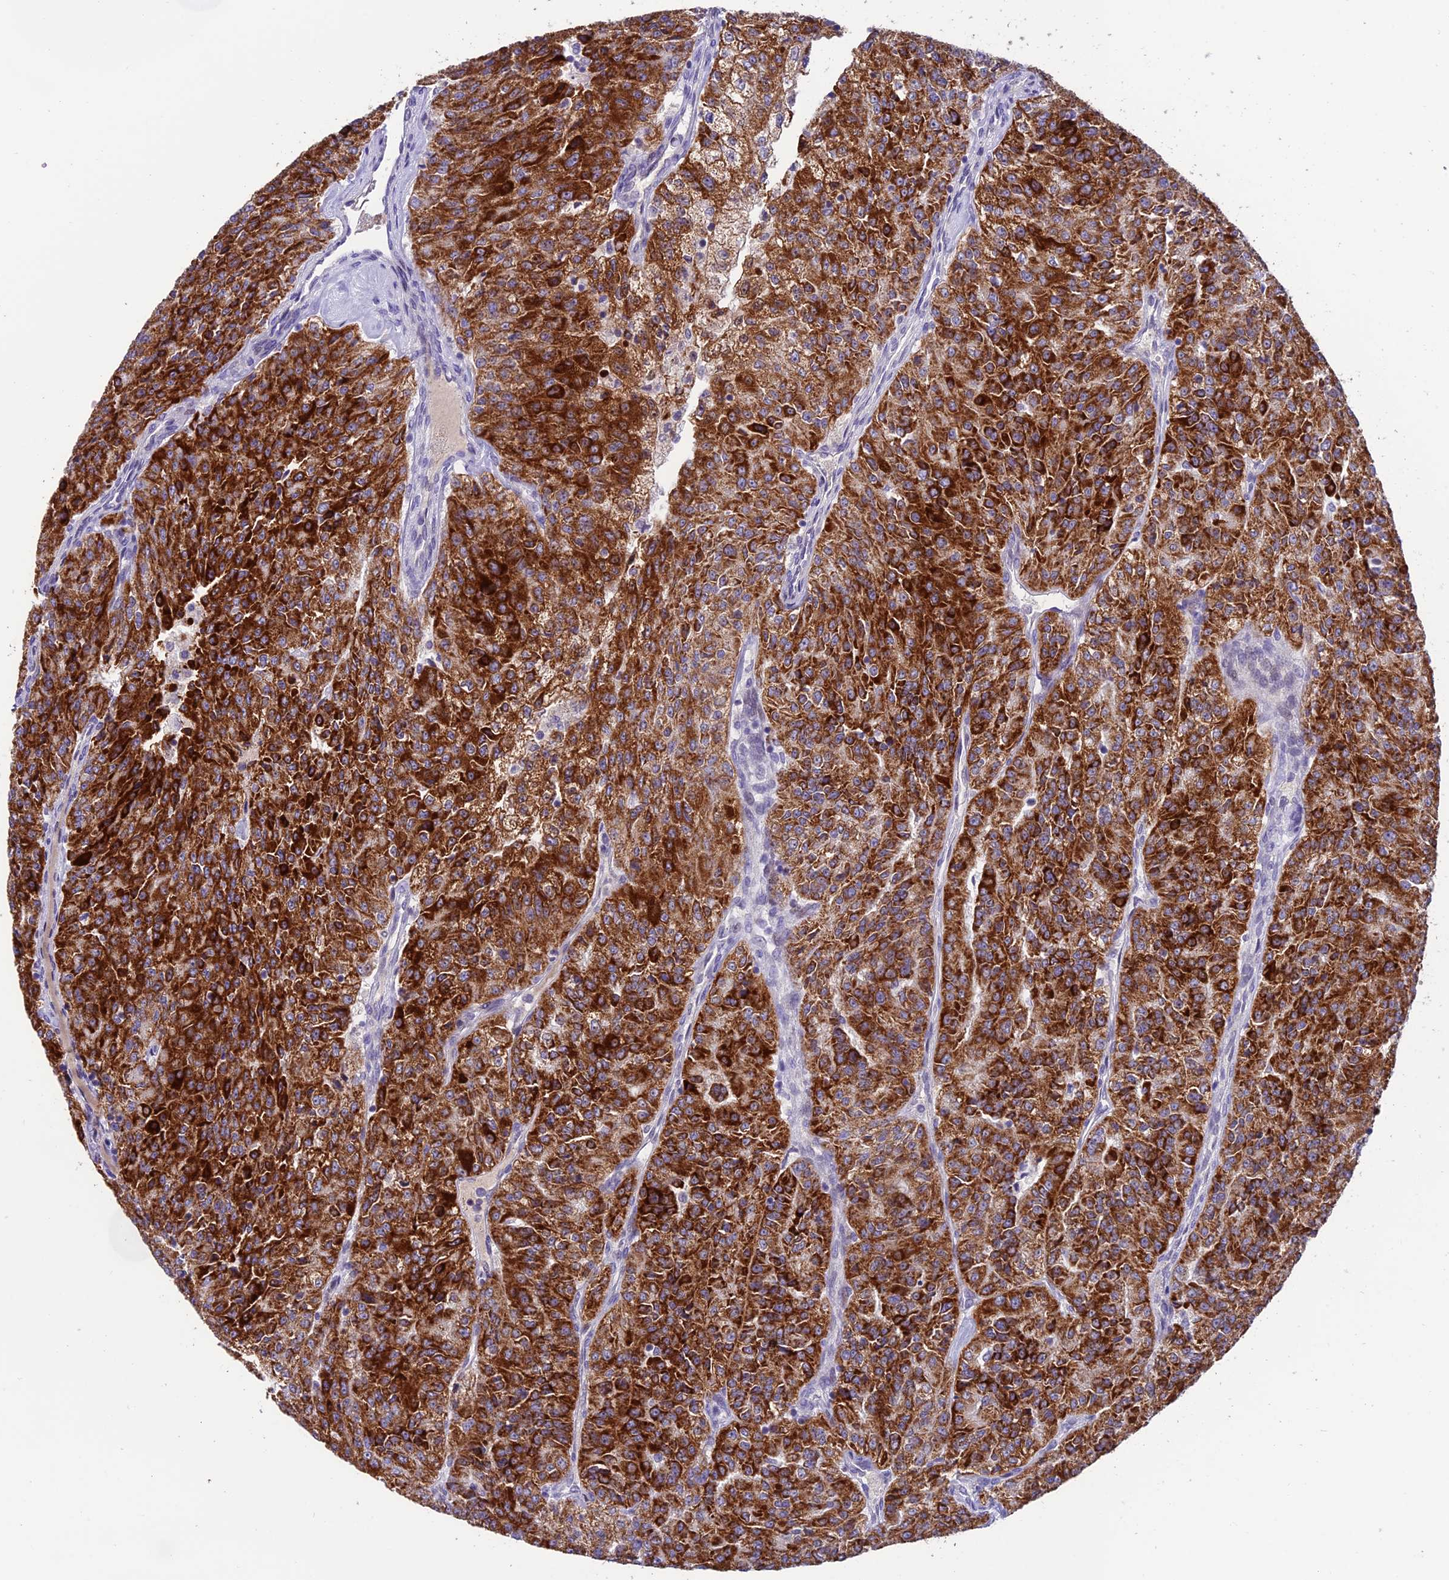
{"staining": {"intensity": "strong", "quantity": ">75%", "location": "cytoplasmic/membranous"}, "tissue": "renal cancer", "cell_type": "Tumor cells", "image_type": "cancer", "snomed": [{"axis": "morphology", "description": "Adenocarcinoma, NOS"}, {"axis": "topography", "description": "Kidney"}], "caption": "IHC histopathology image of neoplastic tissue: human adenocarcinoma (renal) stained using immunohistochemistry (IHC) exhibits high levels of strong protein expression localized specifically in the cytoplasmic/membranous of tumor cells, appearing as a cytoplasmic/membranous brown color.", "gene": "SLC10A1", "patient": {"sex": "female", "age": 63}}